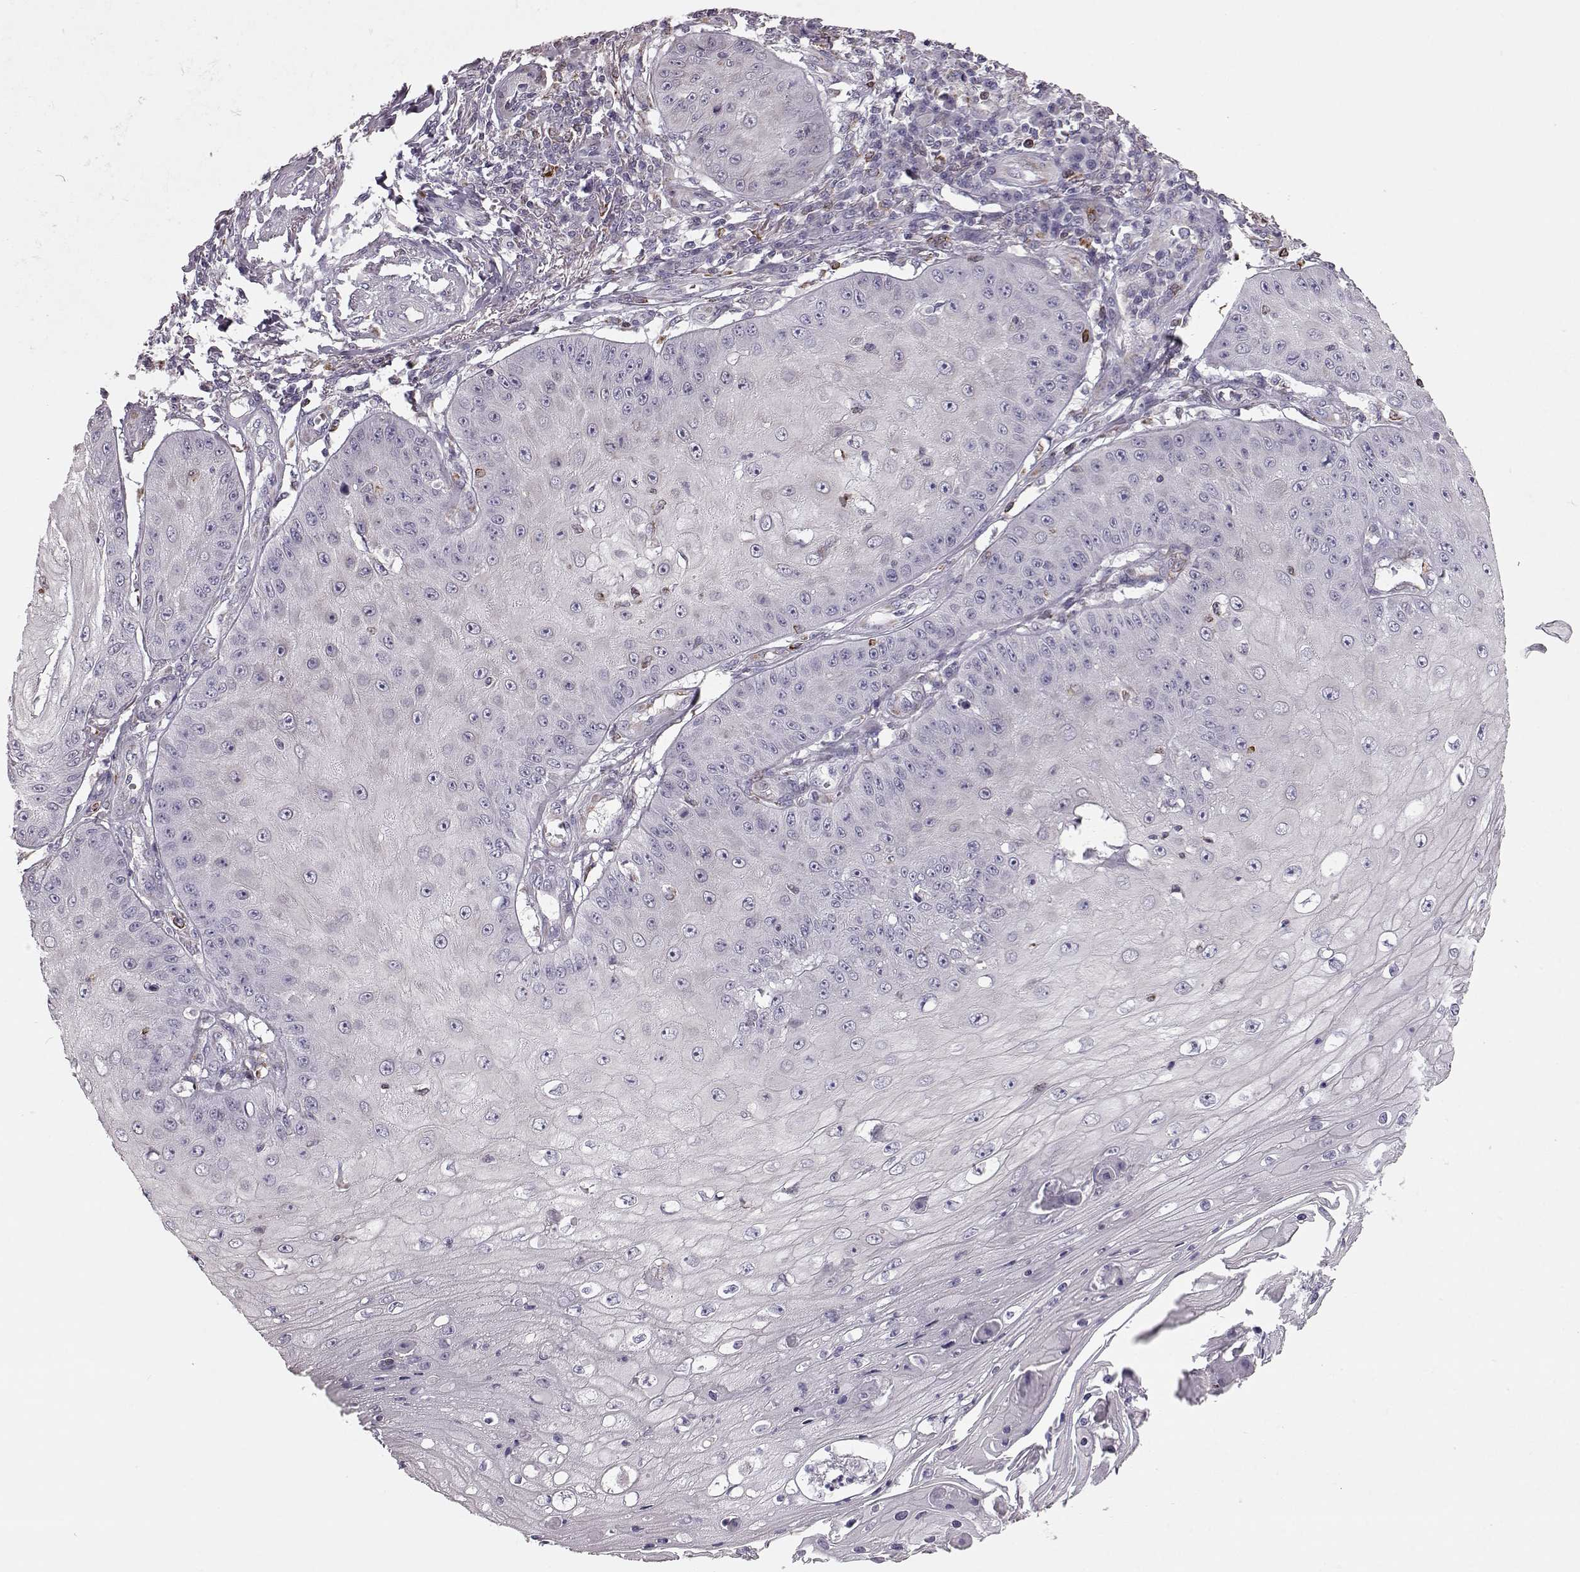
{"staining": {"intensity": "negative", "quantity": "none", "location": "none"}, "tissue": "skin cancer", "cell_type": "Tumor cells", "image_type": "cancer", "snomed": [{"axis": "morphology", "description": "Squamous cell carcinoma, NOS"}, {"axis": "topography", "description": "Skin"}], "caption": "IHC photomicrograph of neoplastic tissue: skin cancer (squamous cell carcinoma) stained with DAB (3,3'-diaminobenzidine) reveals no significant protein expression in tumor cells.", "gene": "ELOVL5", "patient": {"sex": "male", "age": 70}}